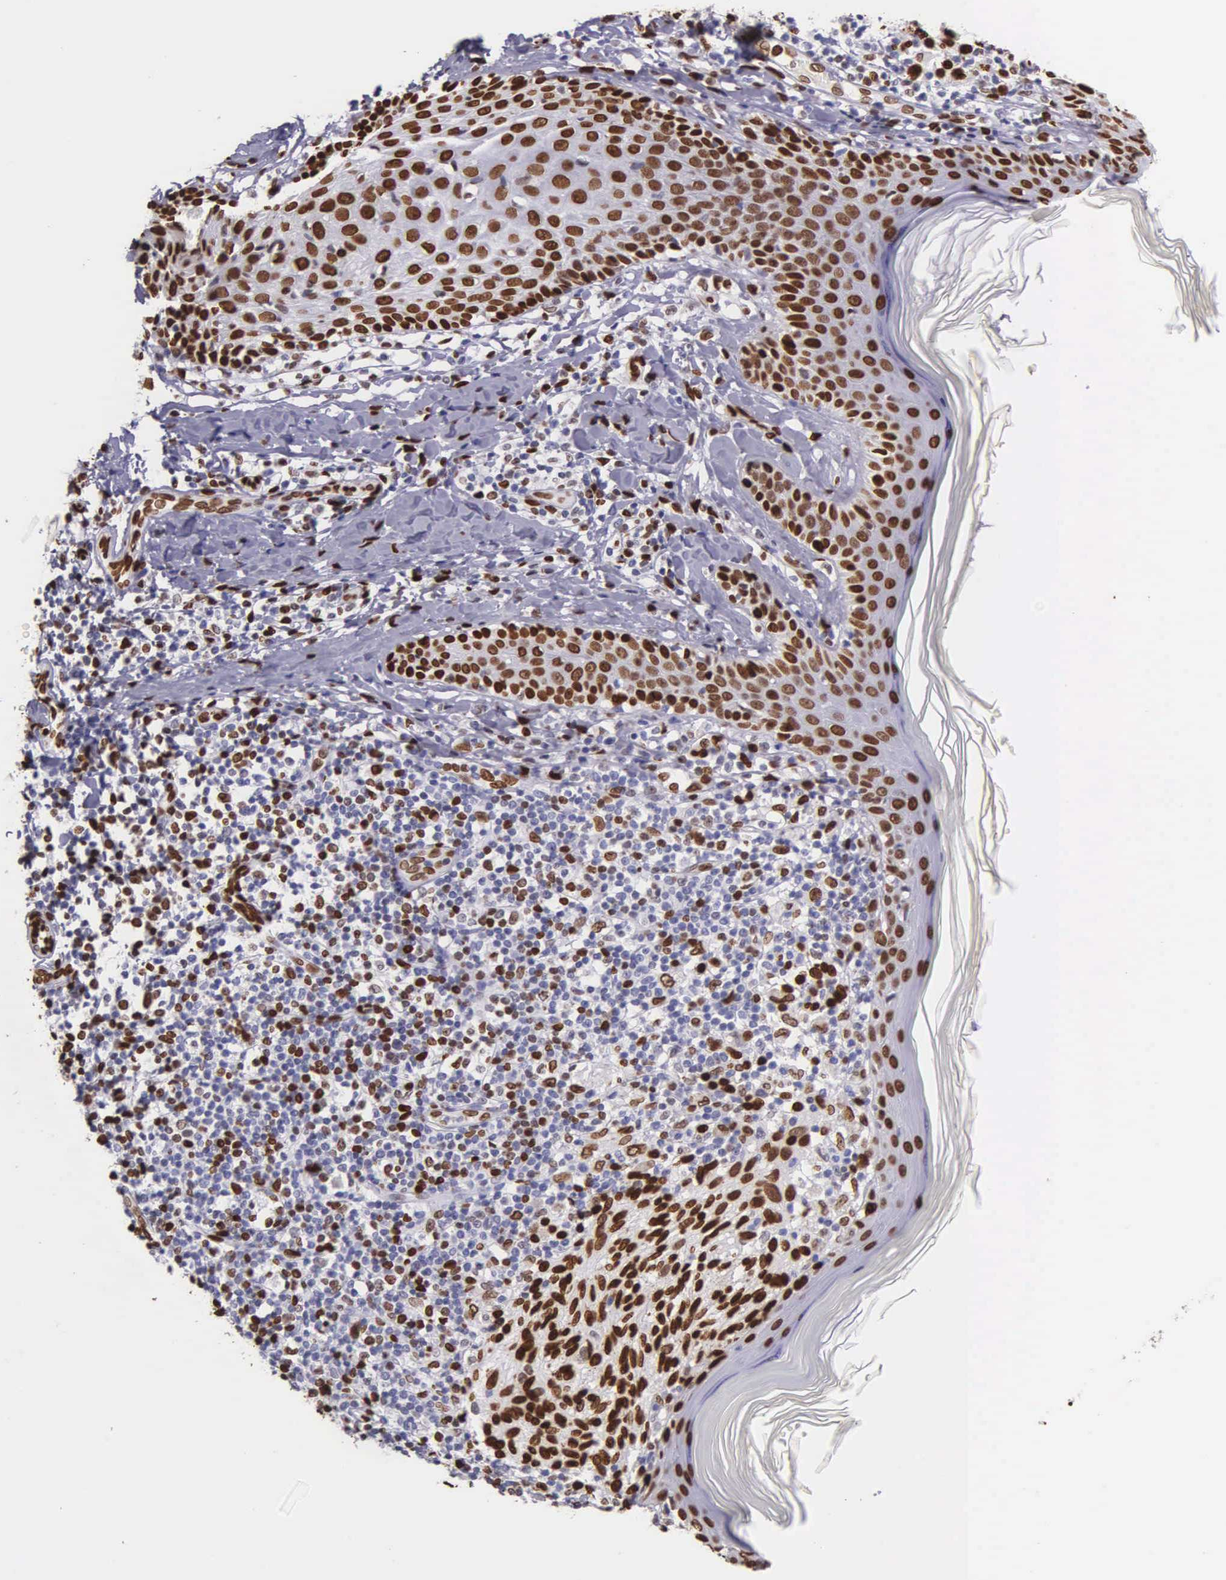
{"staining": {"intensity": "strong", "quantity": ">75%", "location": "nuclear"}, "tissue": "melanoma", "cell_type": "Tumor cells", "image_type": "cancer", "snomed": [{"axis": "morphology", "description": "Malignant melanoma, NOS"}, {"axis": "topography", "description": "Skin"}], "caption": "IHC photomicrograph of human malignant melanoma stained for a protein (brown), which exhibits high levels of strong nuclear positivity in about >75% of tumor cells.", "gene": "H1-0", "patient": {"sex": "male", "age": 45}}